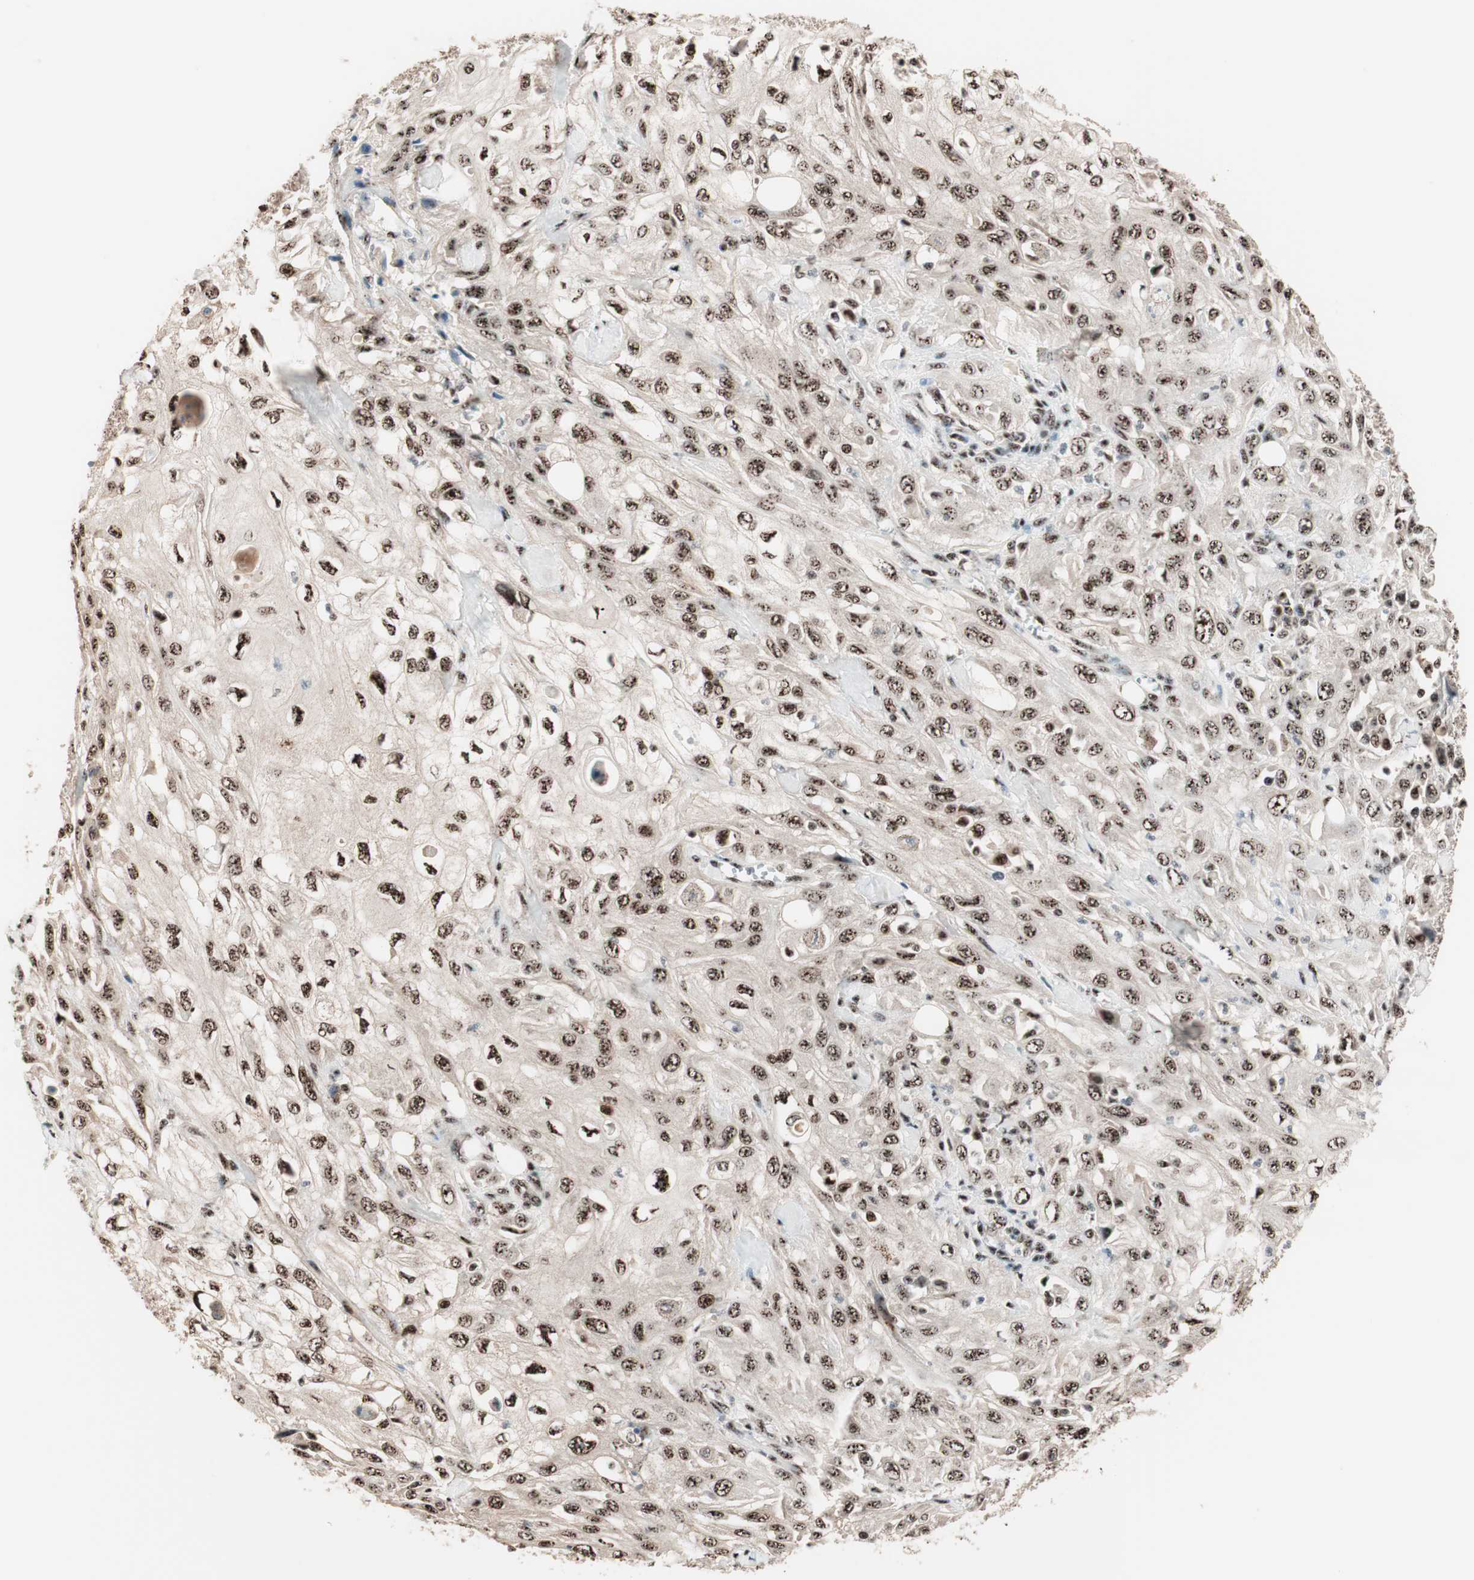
{"staining": {"intensity": "strong", "quantity": ">75%", "location": "nuclear"}, "tissue": "skin cancer", "cell_type": "Tumor cells", "image_type": "cancer", "snomed": [{"axis": "morphology", "description": "Squamous cell carcinoma, NOS"}, {"axis": "morphology", "description": "Squamous cell carcinoma, metastatic, NOS"}, {"axis": "topography", "description": "Skin"}, {"axis": "topography", "description": "Lymph node"}], "caption": "A photomicrograph showing strong nuclear positivity in about >75% of tumor cells in skin squamous cell carcinoma, as visualized by brown immunohistochemical staining.", "gene": "NR5A2", "patient": {"sex": "male", "age": 75}}